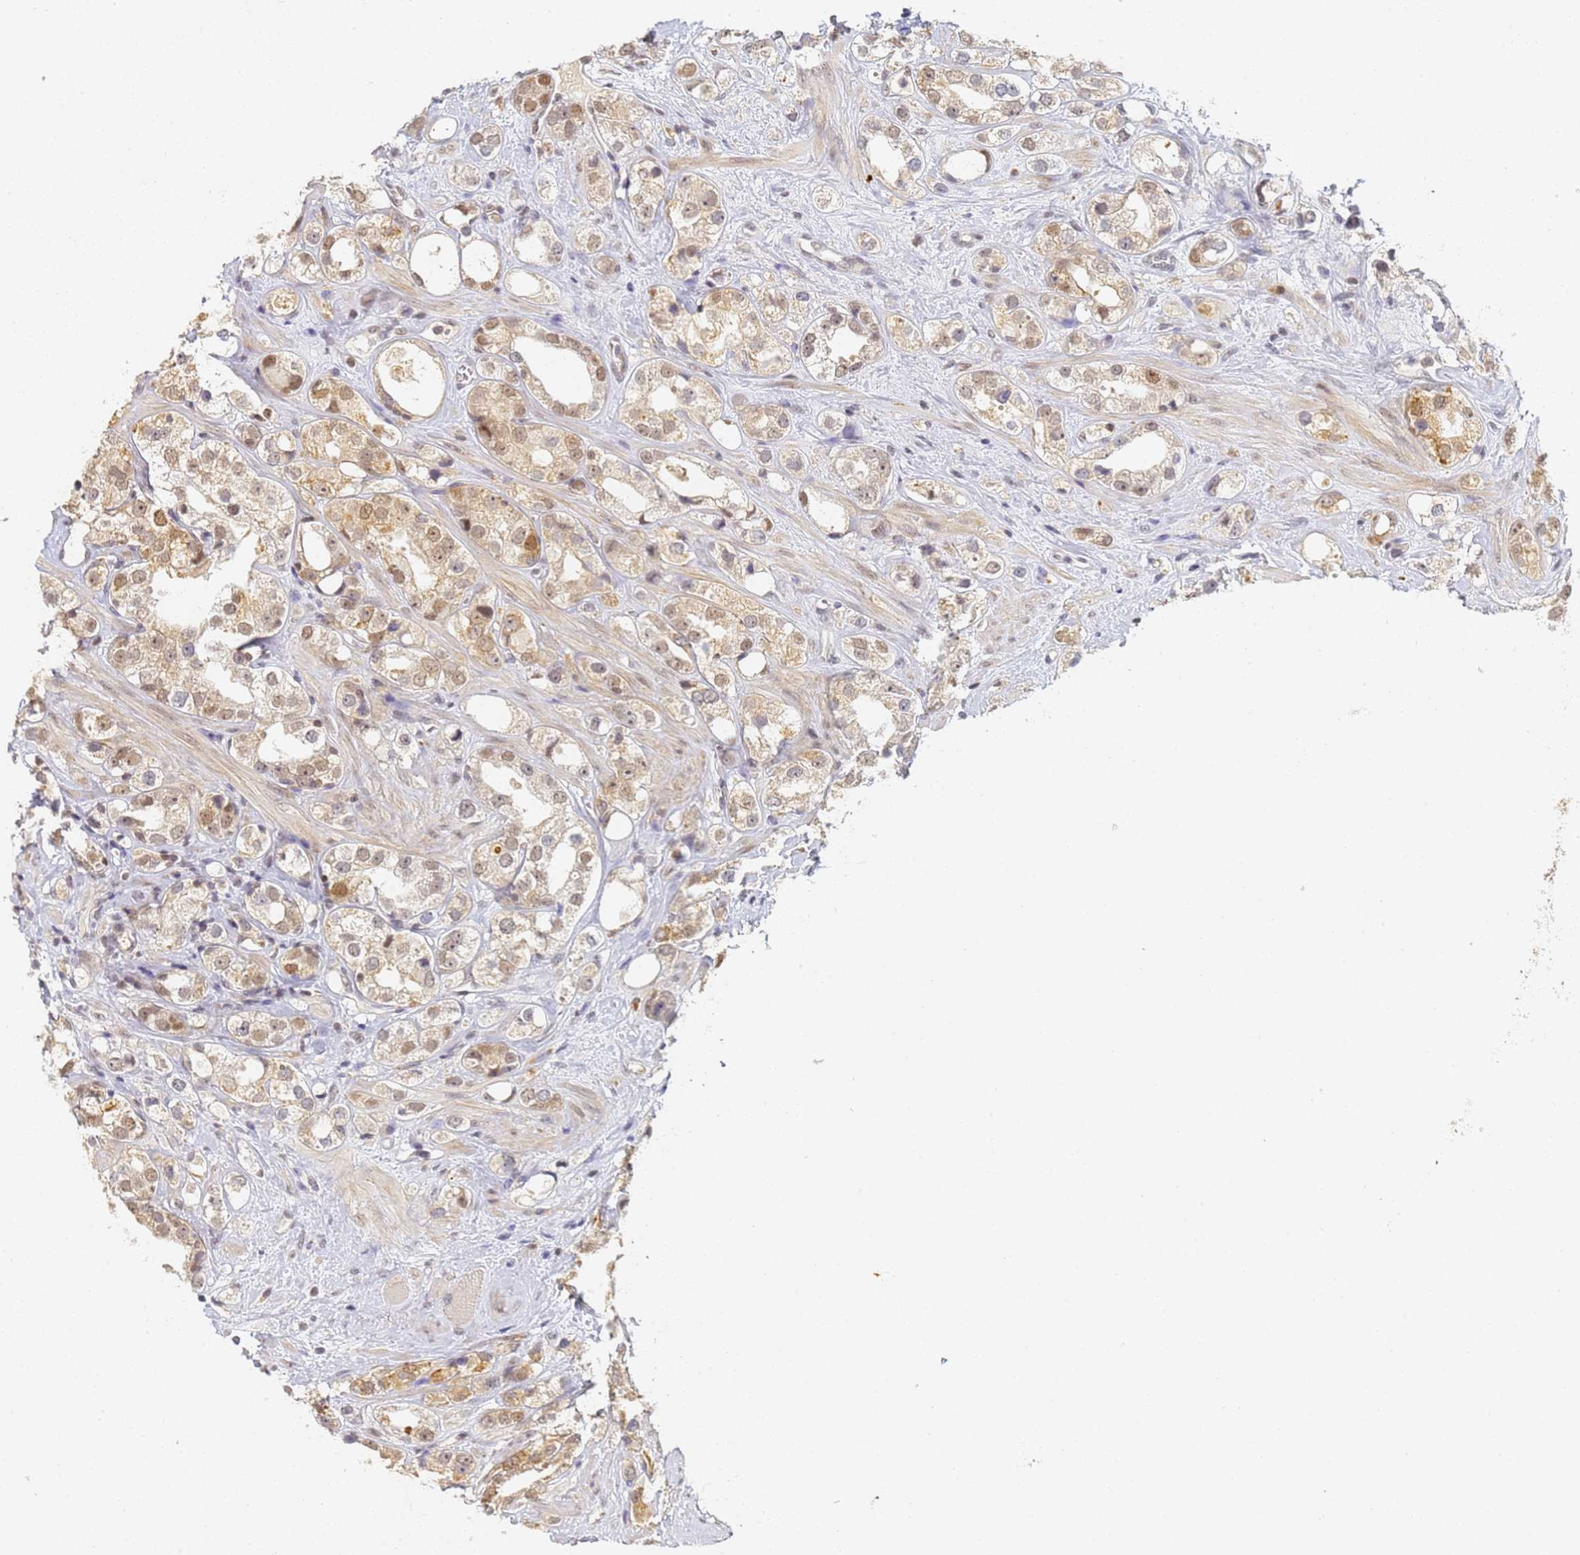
{"staining": {"intensity": "moderate", "quantity": ">75%", "location": "cytoplasmic/membranous,nuclear"}, "tissue": "prostate cancer", "cell_type": "Tumor cells", "image_type": "cancer", "snomed": [{"axis": "morphology", "description": "Adenocarcinoma, NOS"}, {"axis": "topography", "description": "Prostate"}], "caption": "A photomicrograph showing moderate cytoplasmic/membranous and nuclear expression in about >75% of tumor cells in prostate adenocarcinoma, as visualized by brown immunohistochemical staining.", "gene": "HMCES", "patient": {"sex": "male", "age": 79}}